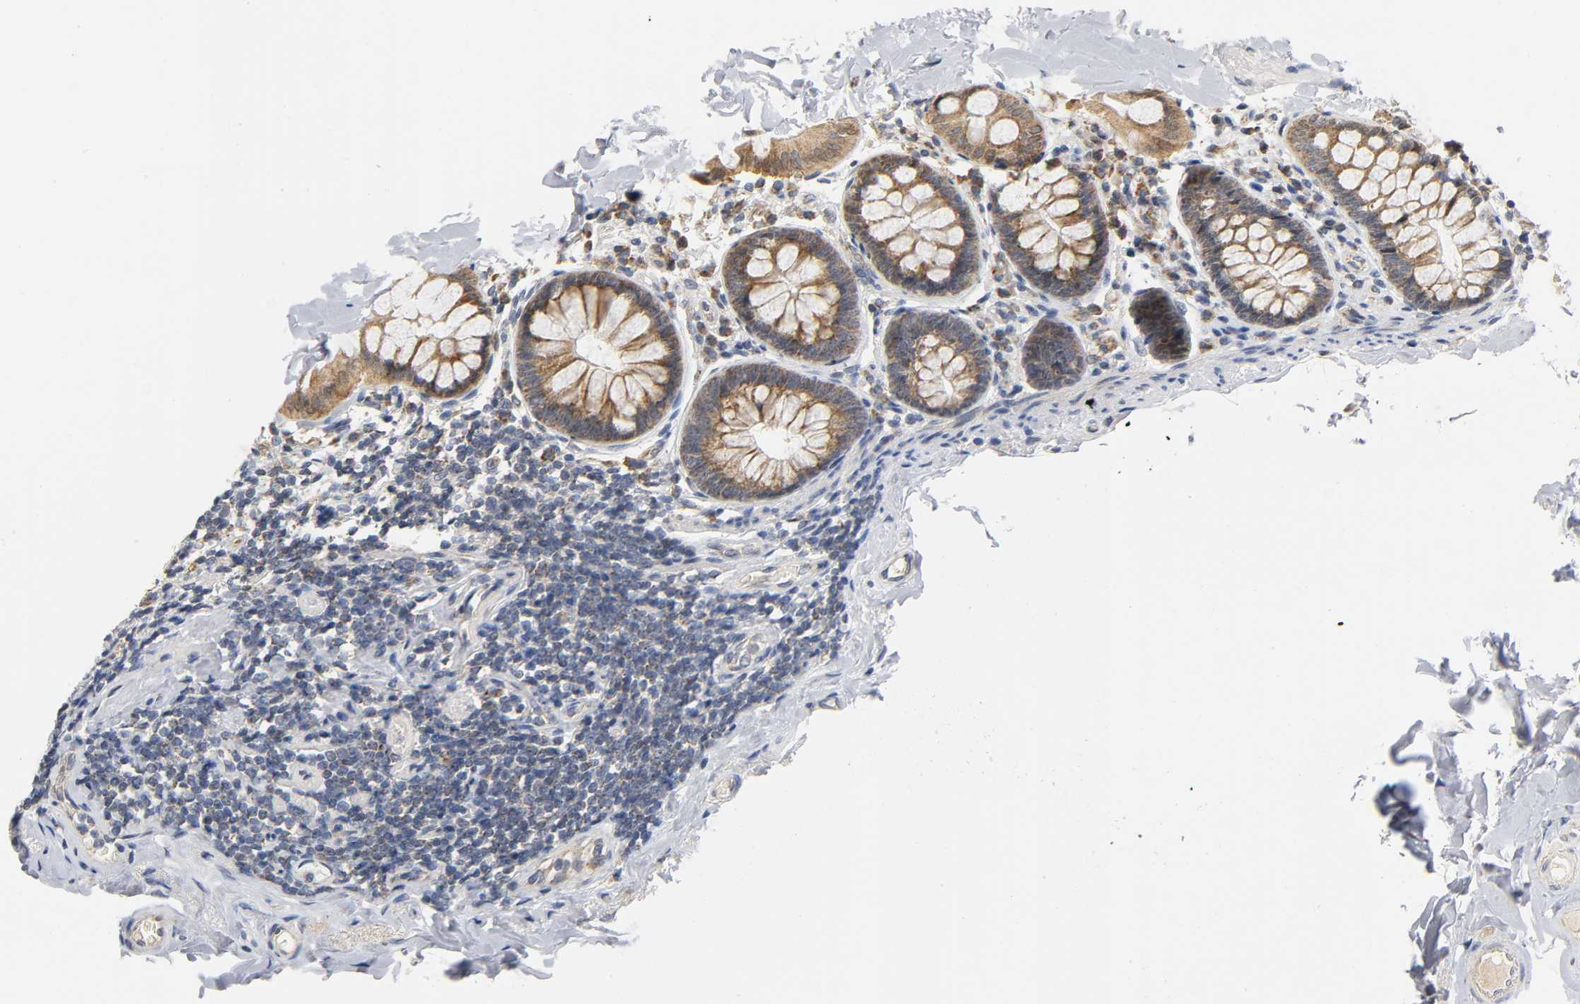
{"staining": {"intensity": "negative", "quantity": "none", "location": "none"}, "tissue": "colon", "cell_type": "Endothelial cells", "image_type": "normal", "snomed": [{"axis": "morphology", "description": "Normal tissue, NOS"}, {"axis": "topography", "description": "Colon"}], "caption": "Immunohistochemistry of normal human colon demonstrates no staining in endothelial cells.", "gene": "NRP1", "patient": {"sex": "female", "age": 61}}